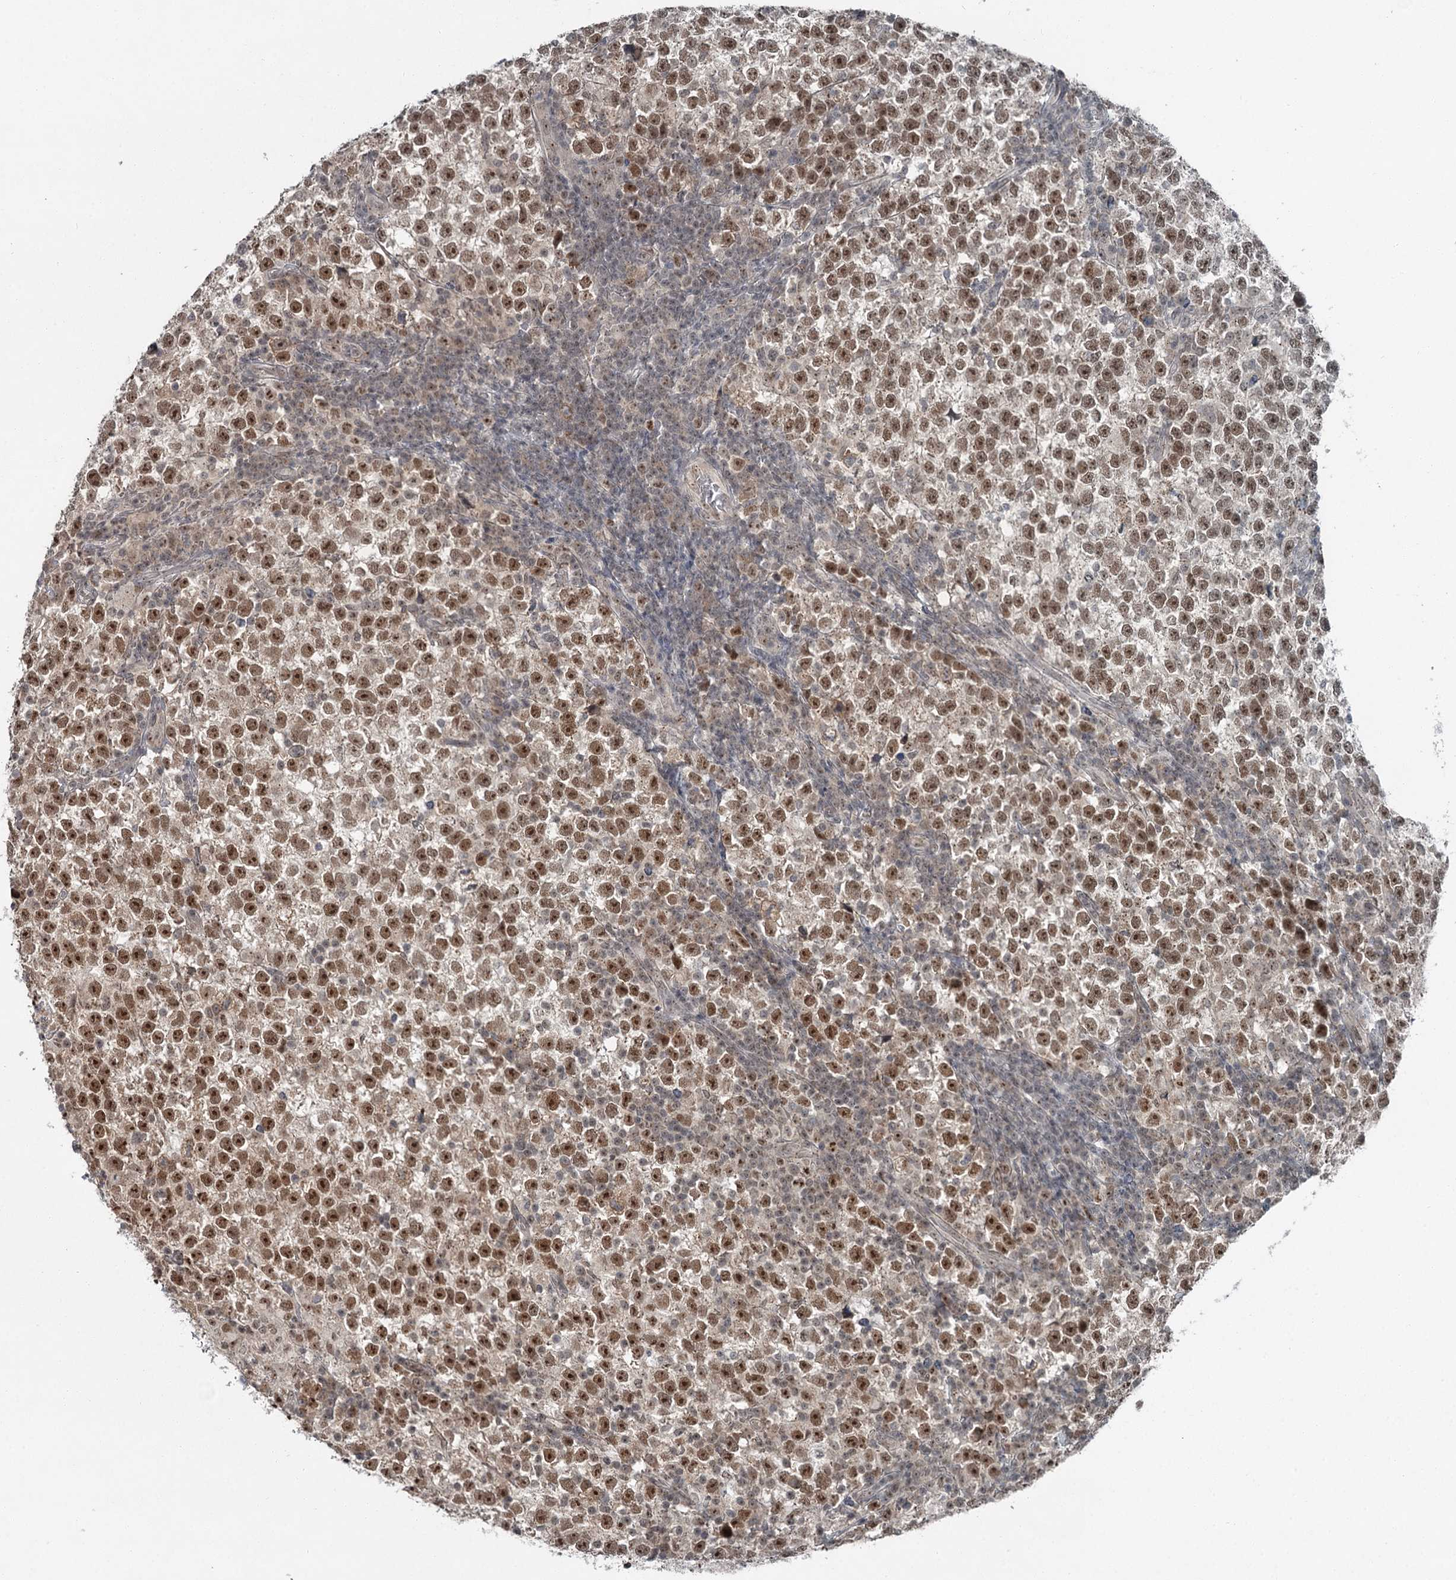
{"staining": {"intensity": "moderate", "quantity": ">75%", "location": "nuclear"}, "tissue": "testis cancer", "cell_type": "Tumor cells", "image_type": "cancer", "snomed": [{"axis": "morphology", "description": "Normal tissue, NOS"}, {"axis": "morphology", "description": "Seminoma, NOS"}, {"axis": "topography", "description": "Testis"}], "caption": "Seminoma (testis) stained for a protein exhibits moderate nuclear positivity in tumor cells. (DAB (3,3'-diaminobenzidine) IHC, brown staining for protein, blue staining for nuclei).", "gene": "EXOSC1", "patient": {"sex": "male", "age": 43}}